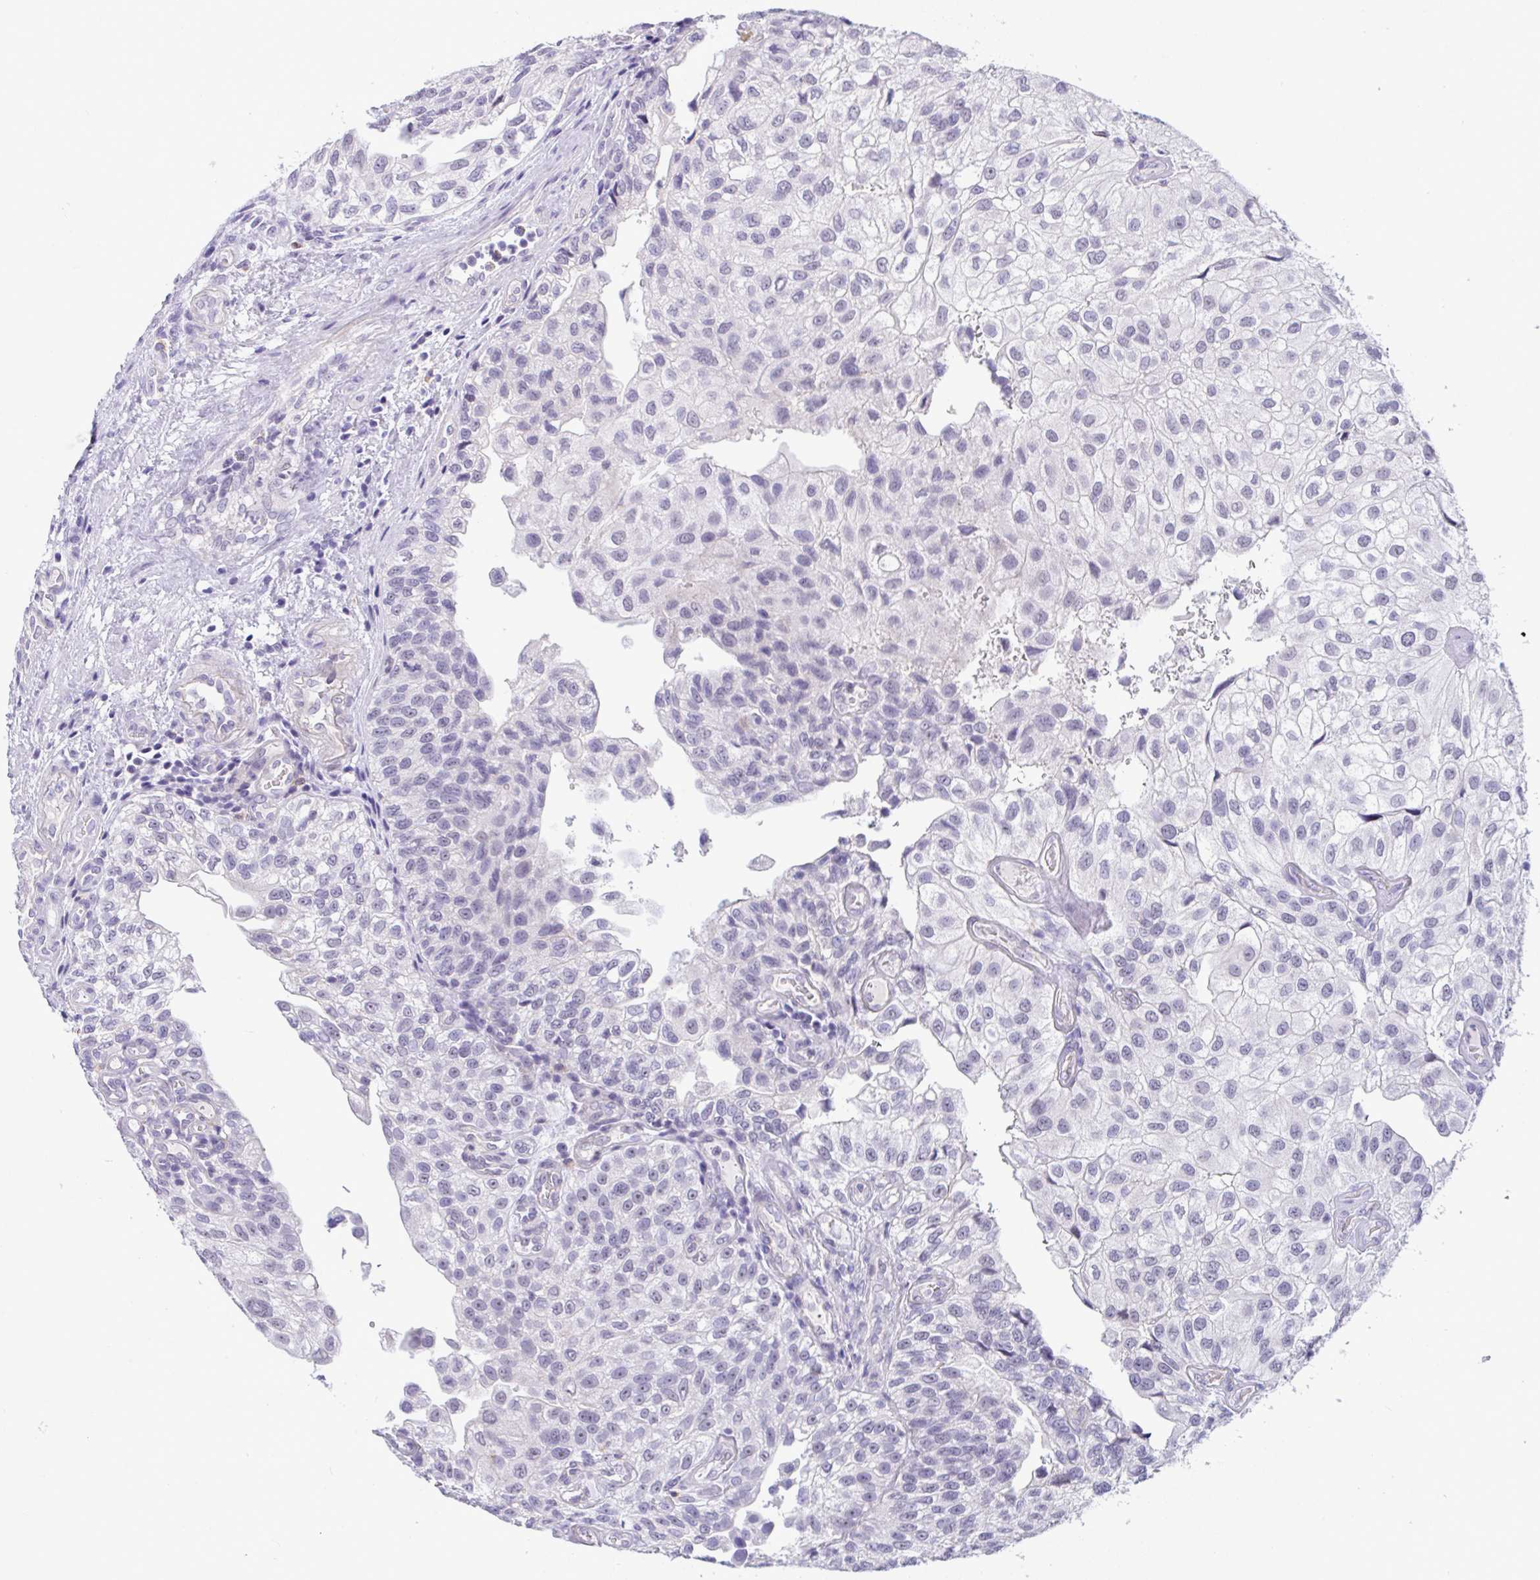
{"staining": {"intensity": "negative", "quantity": "none", "location": "none"}, "tissue": "urothelial cancer", "cell_type": "Tumor cells", "image_type": "cancer", "snomed": [{"axis": "morphology", "description": "Urothelial carcinoma, NOS"}, {"axis": "topography", "description": "Urinary bladder"}], "caption": "There is no significant expression in tumor cells of urothelial cancer.", "gene": "YBX2", "patient": {"sex": "male", "age": 87}}